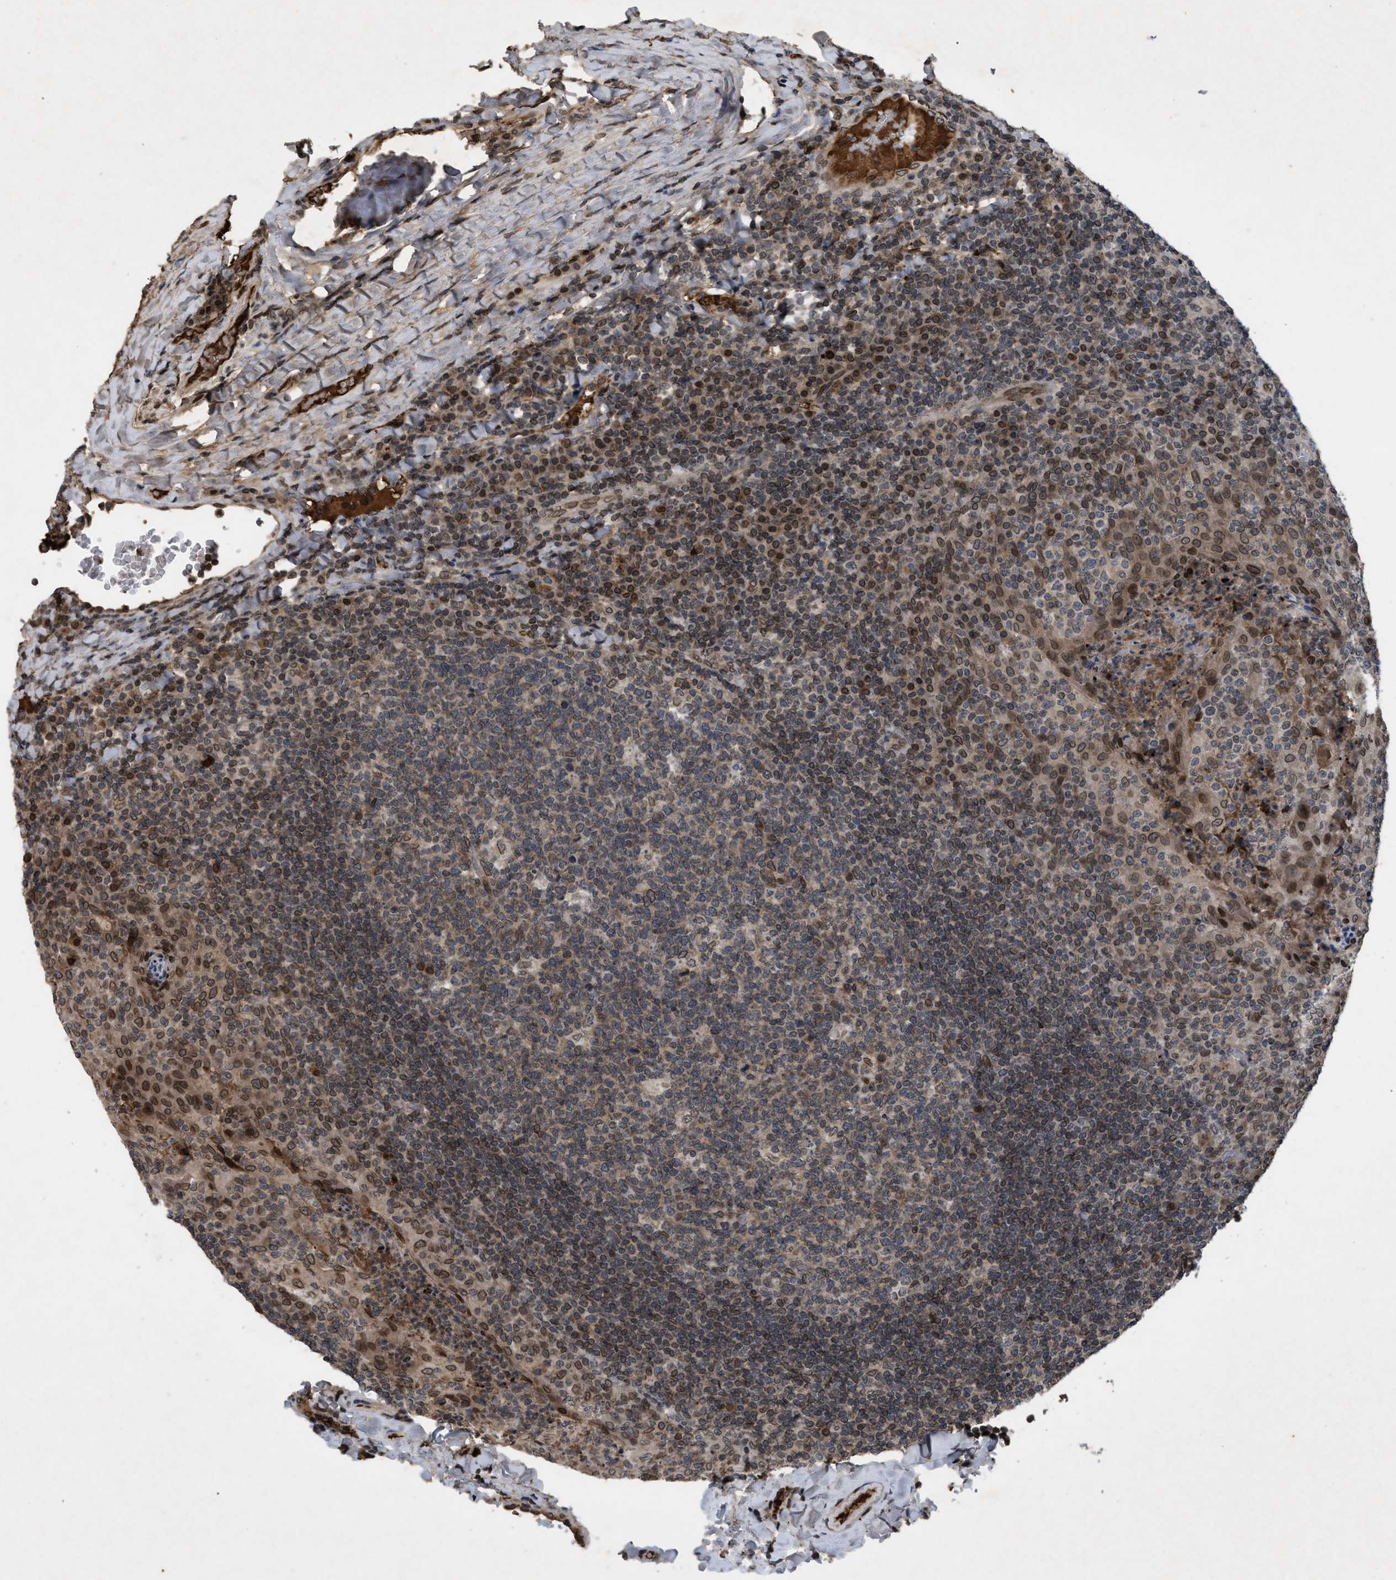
{"staining": {"intensity": "weak", "quantity": ">75%", "location": "cytoplasmic/membranous,nuclear"}, "tissue": "tonsil", "cell_type": "Germinal center cells", "image_type": "normal", "snomed": [{"axis": "morphology", "description": "Normal tissue, NOS"}, {"axis": "topography", "description": "Tonsil"}], "caption": "A micrograph showing weak cytoplasmic/membranous,nuclear positivity in approximately >75% of germinal center cells in benign tonsil, as visualized by brown immunohistochemical staining.", "gene": "CRY1", "patient": {"sex": "male", "age": 17}}